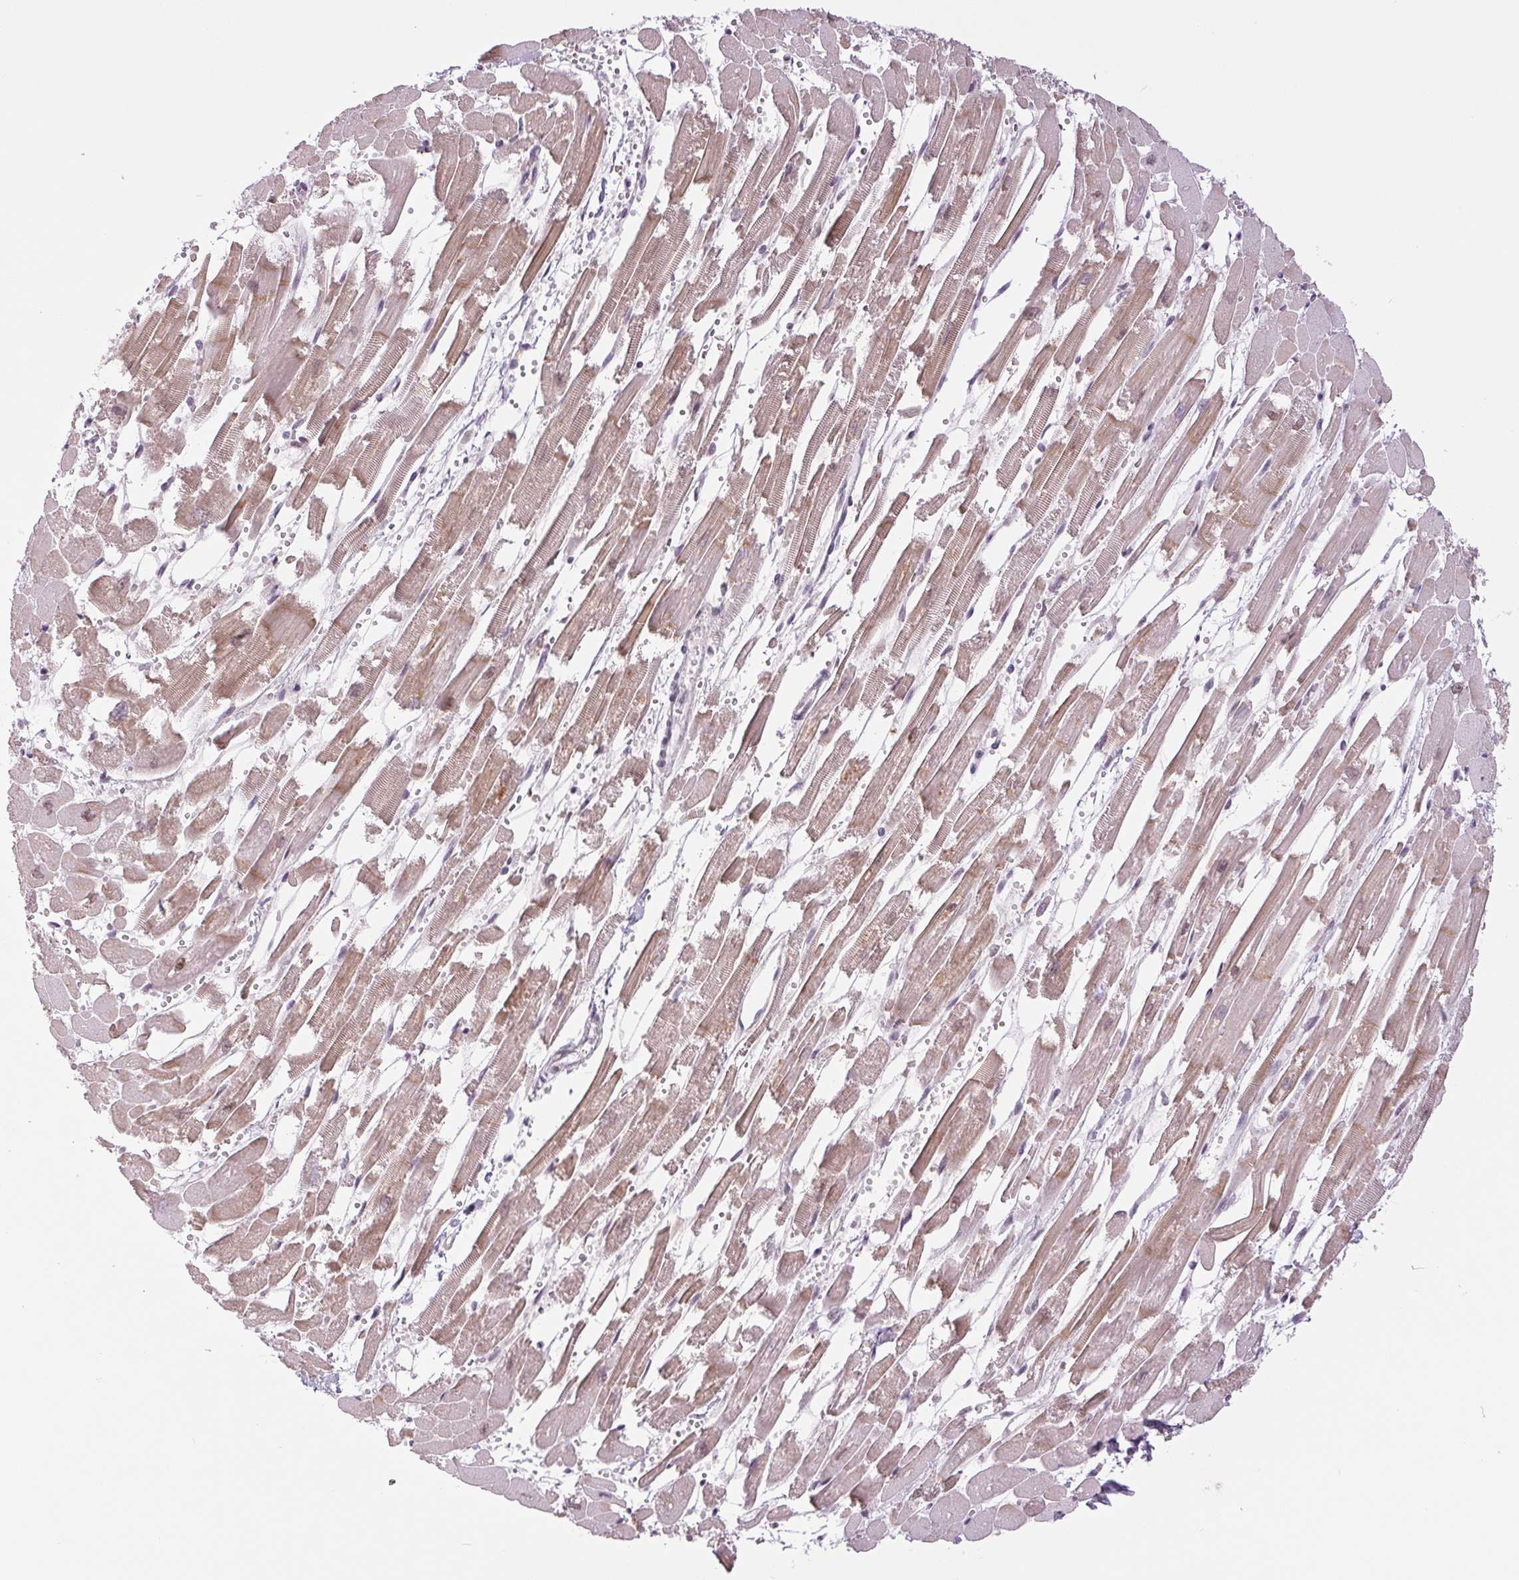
{"staining": {"intensity": "weak", "quantity": ">75%", "location": "cytoplasmic/membranous"}, "tissue": "heart muscle", "cell_type": "Cardiomyocytes", "image_type": "normal", "snomed": [{"axis": "morphology", "description": "Normal tissue, NOS"}, {"axis": "topography", "description": "Heart"}], "caption": "Cardiomyocytes exhibit low levels of weak cytoplasmic/membranous staining in about >75% of cells in benign human heart muscle.", "gene": "SMIM6", "patient": {"sex": "female", "age": 52}}